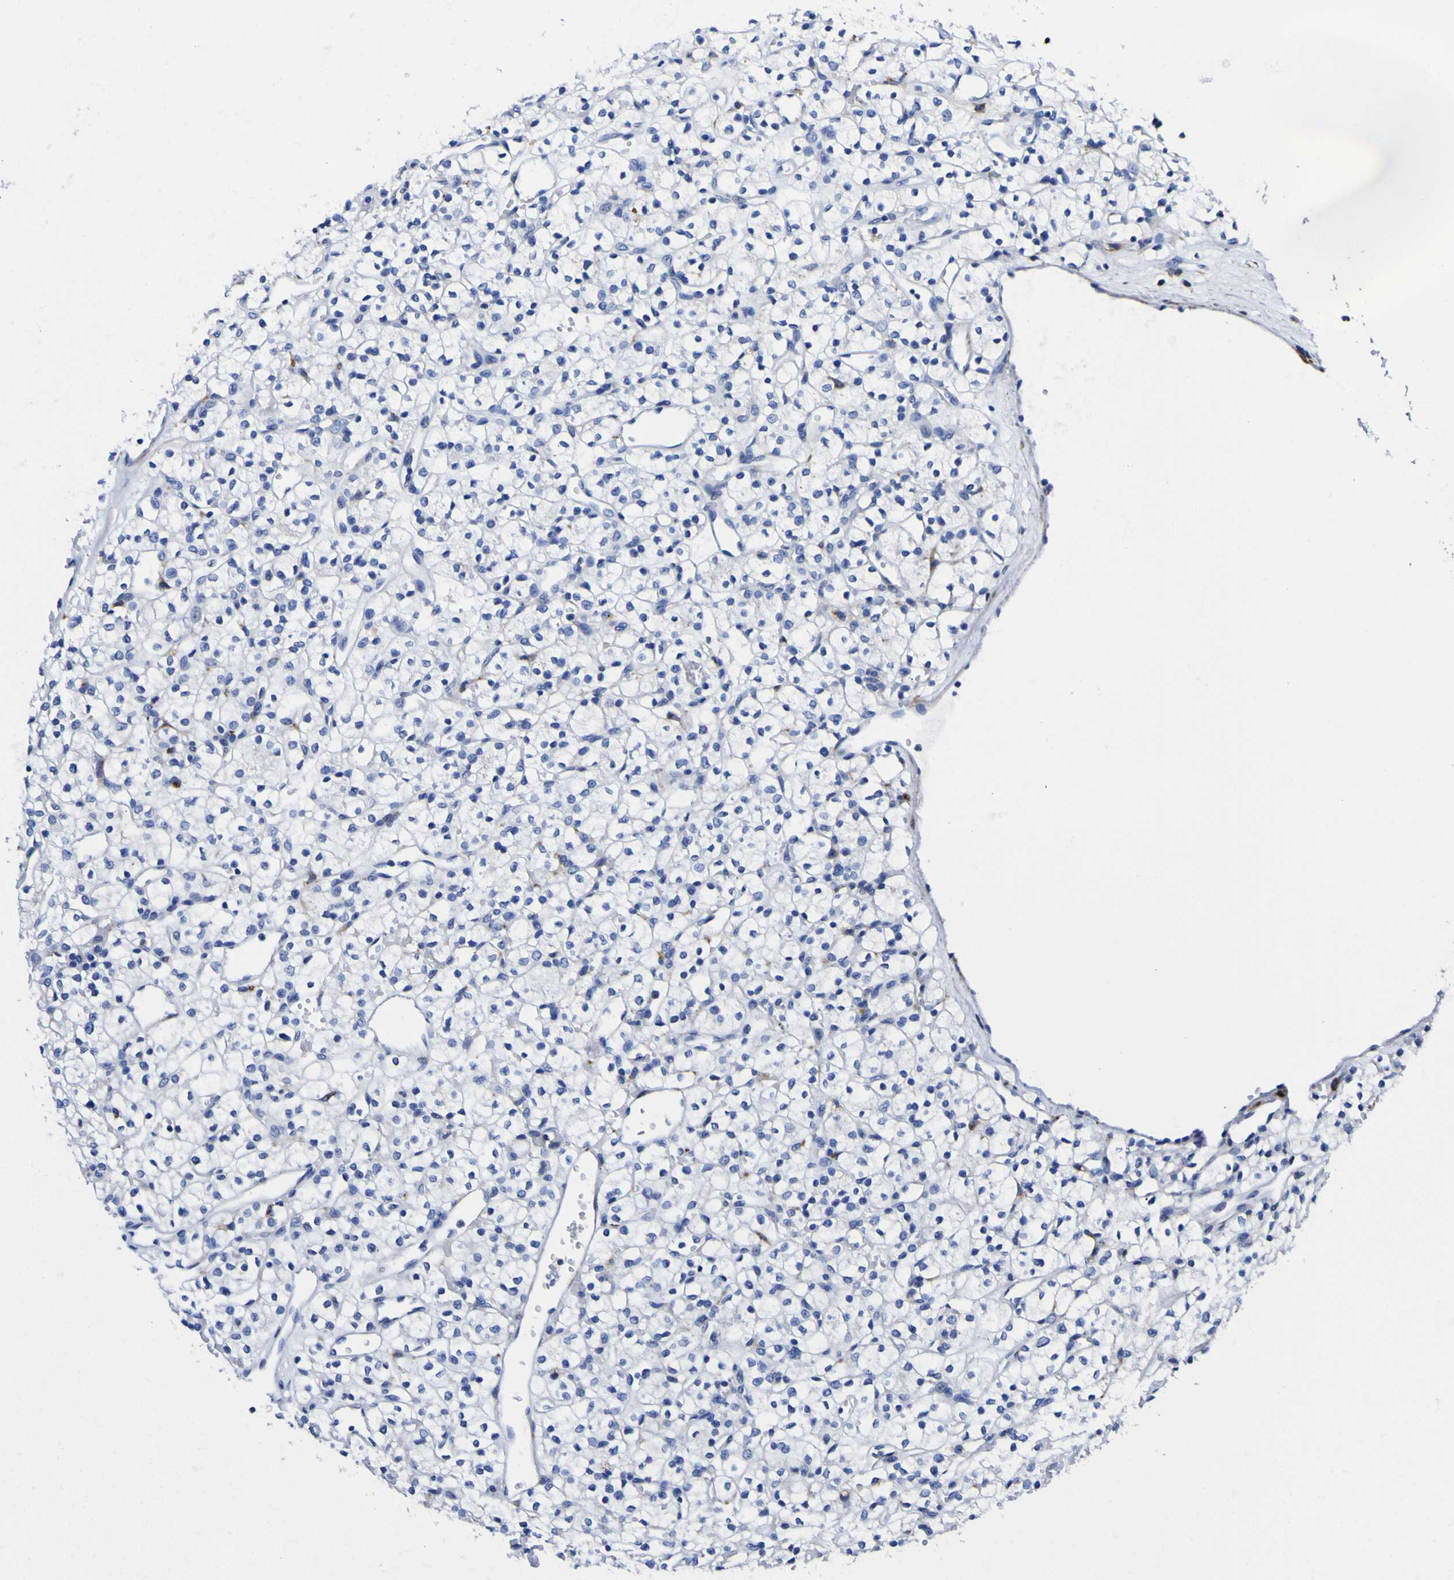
{"staining": {"intensity": "negative", "quantity": "none", "location": "none"}, "tissue": "renal cancer", "cell_type": "Tumor cells", "image_type": "cancer", "snomed": [{"axis": "morphology", "description": "Adenocarcinoma, NOS"}, {"axis": "topography", "description": "Kidney"}], "caption": "Micrograph shows no significant protein staining in tumor cells of renal adenocarcinoma. (Stains: DAB (3,3'-diaminobenzidine) IHC with hematoxylin counter stain, Microscopy: brightfield microscopy at high magnification).", "gene": "HLA-DQA1", "patient": {"sex": "female", "age": 60}}